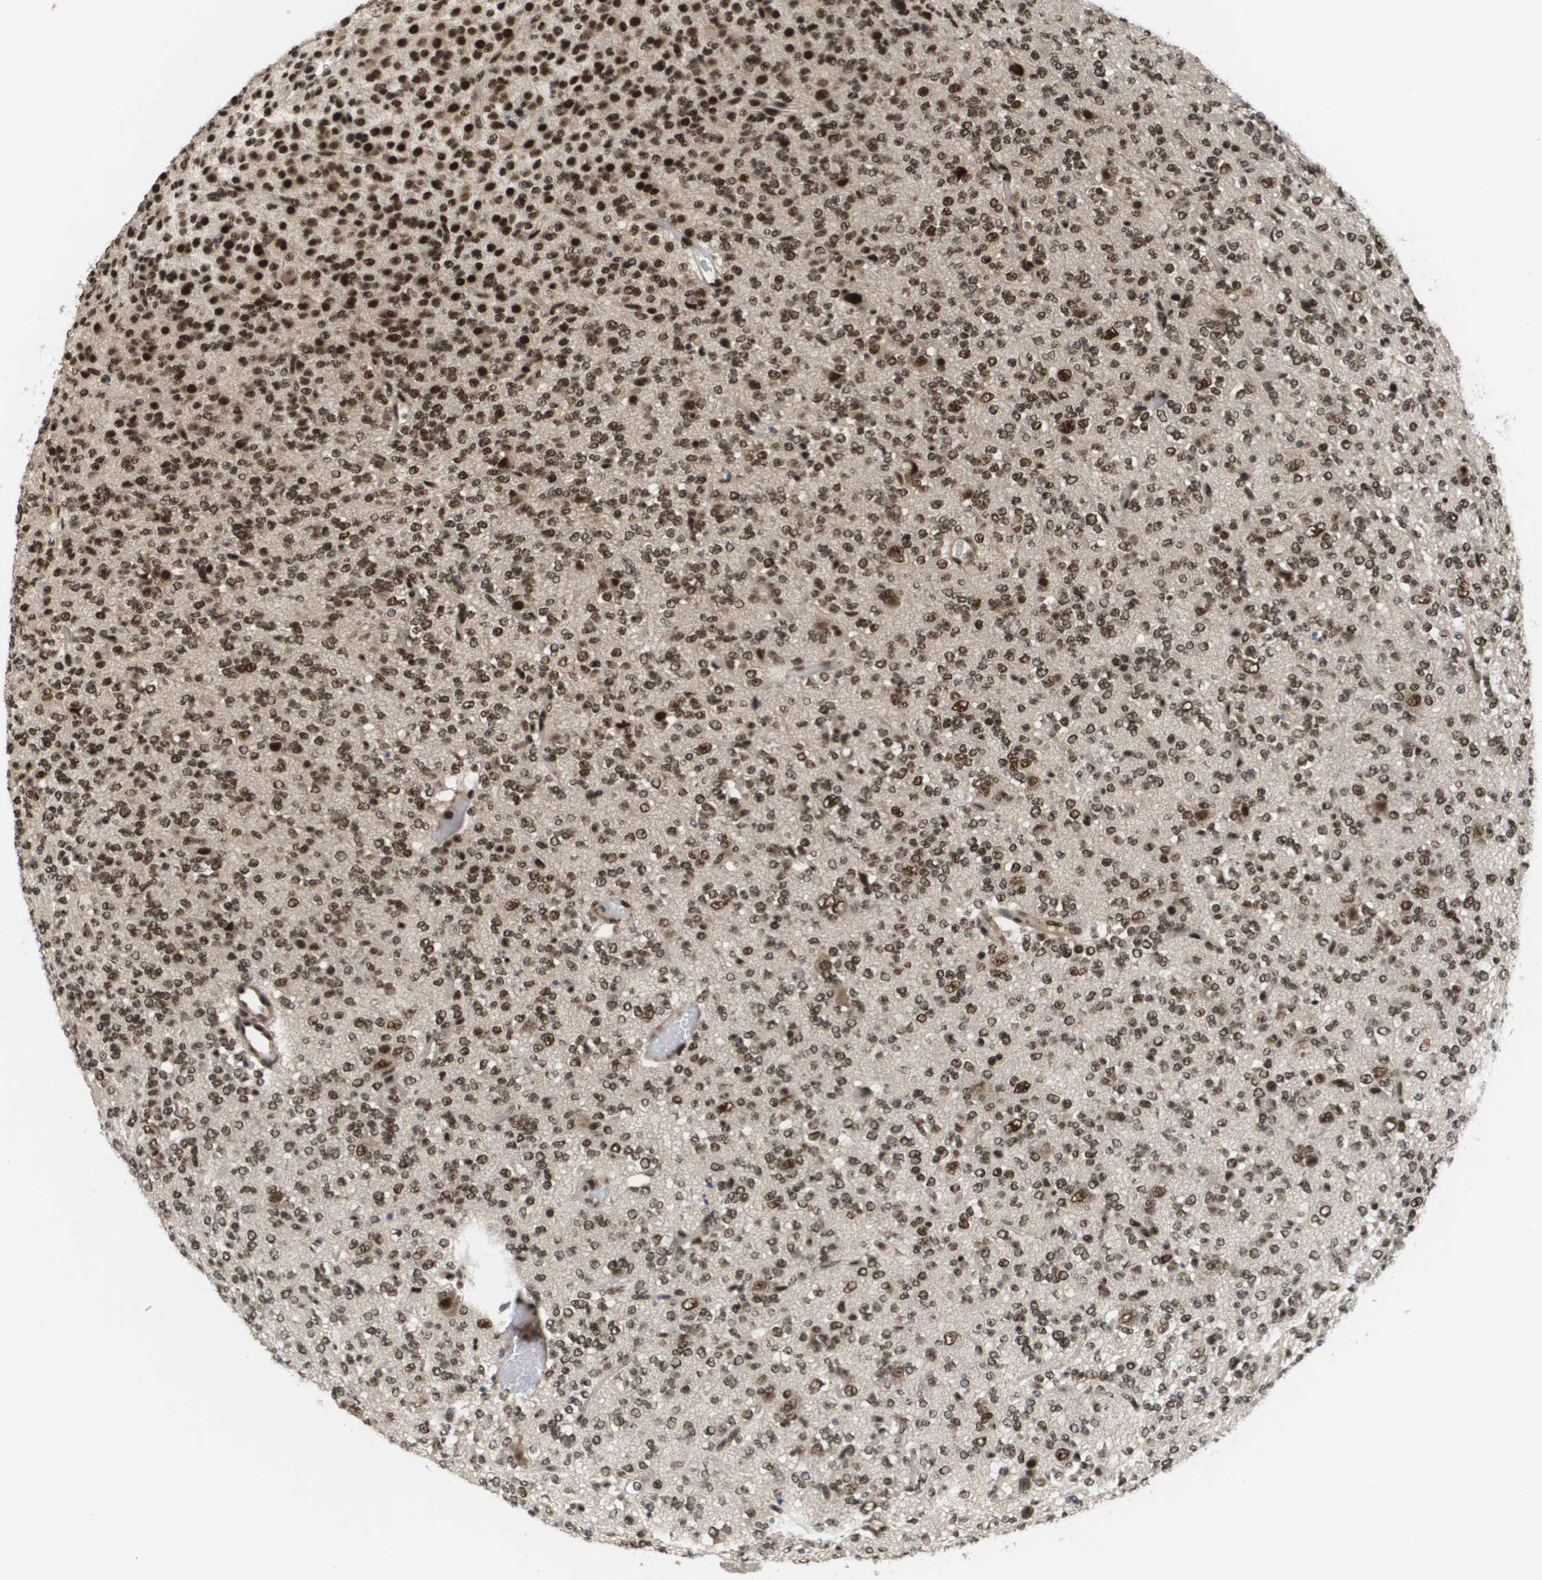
{"staining": {"intensity": "strong", "quantity": ">75%", "location": "nuclear"}, "tissue": "glioma", "cell_type": "Tumor cells", "image_type": "cancer", "snomed": [{"axis": "morphology", "description": "Glioma, malignant, Low grade"}, {"axis": "topography", "description": "Brain"}], "caption": "Low-grade glioma (malignant) stained with DAB (3,3'-diaminobenzidine) IHC shows high levels of strong nuclear staining in about >75% of tumor cells.", "gene": "PRCC", "patient": {"sex": "male", "age": 38}}